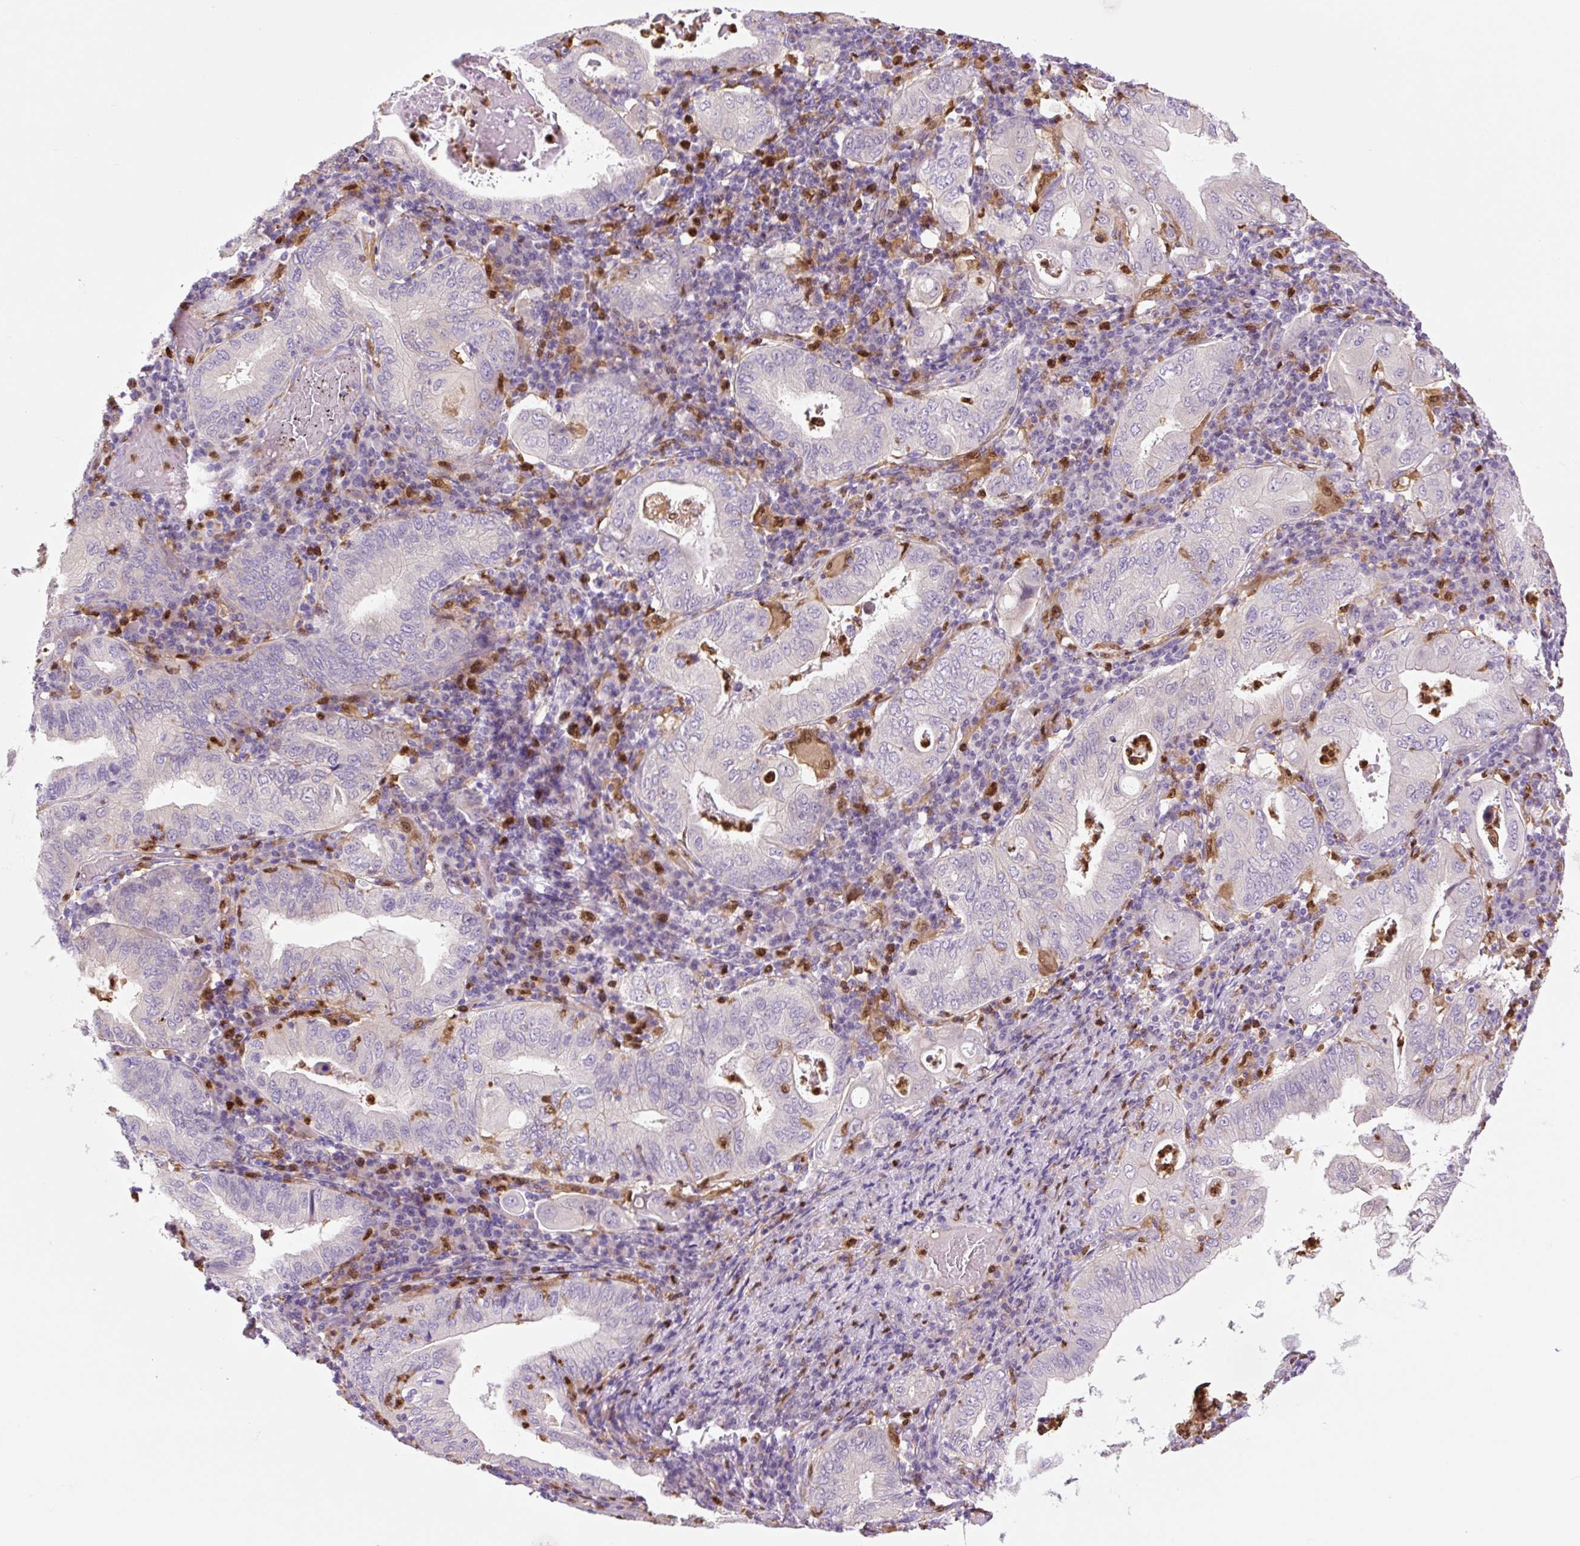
{"staining": {"intensity": "negative", "quantity": "none", "location": "none"}, "tissue": "stomach cancer", "cell_type": "Tumor cells", "image_type": "cancer", "snomed": [{"axis": "morphology", "description": "Normal tissue, NOS"}, {"axis": "morphology", "description": "Adenocarcinoma, NOS"}, {"axis": "topography", "description": "Esophagus"}, {"axis": "topography", "description": "Stomach, upper"}, {"axis": "topography", "description": "Peripheral nerve tissue"}], "caption": "IHC image of stomach cancer stained for a protein (brown), which demonstrates no expression in tumor cells.", "gene": "SPI1", "patient": {"sex": "male", "age": 62}}